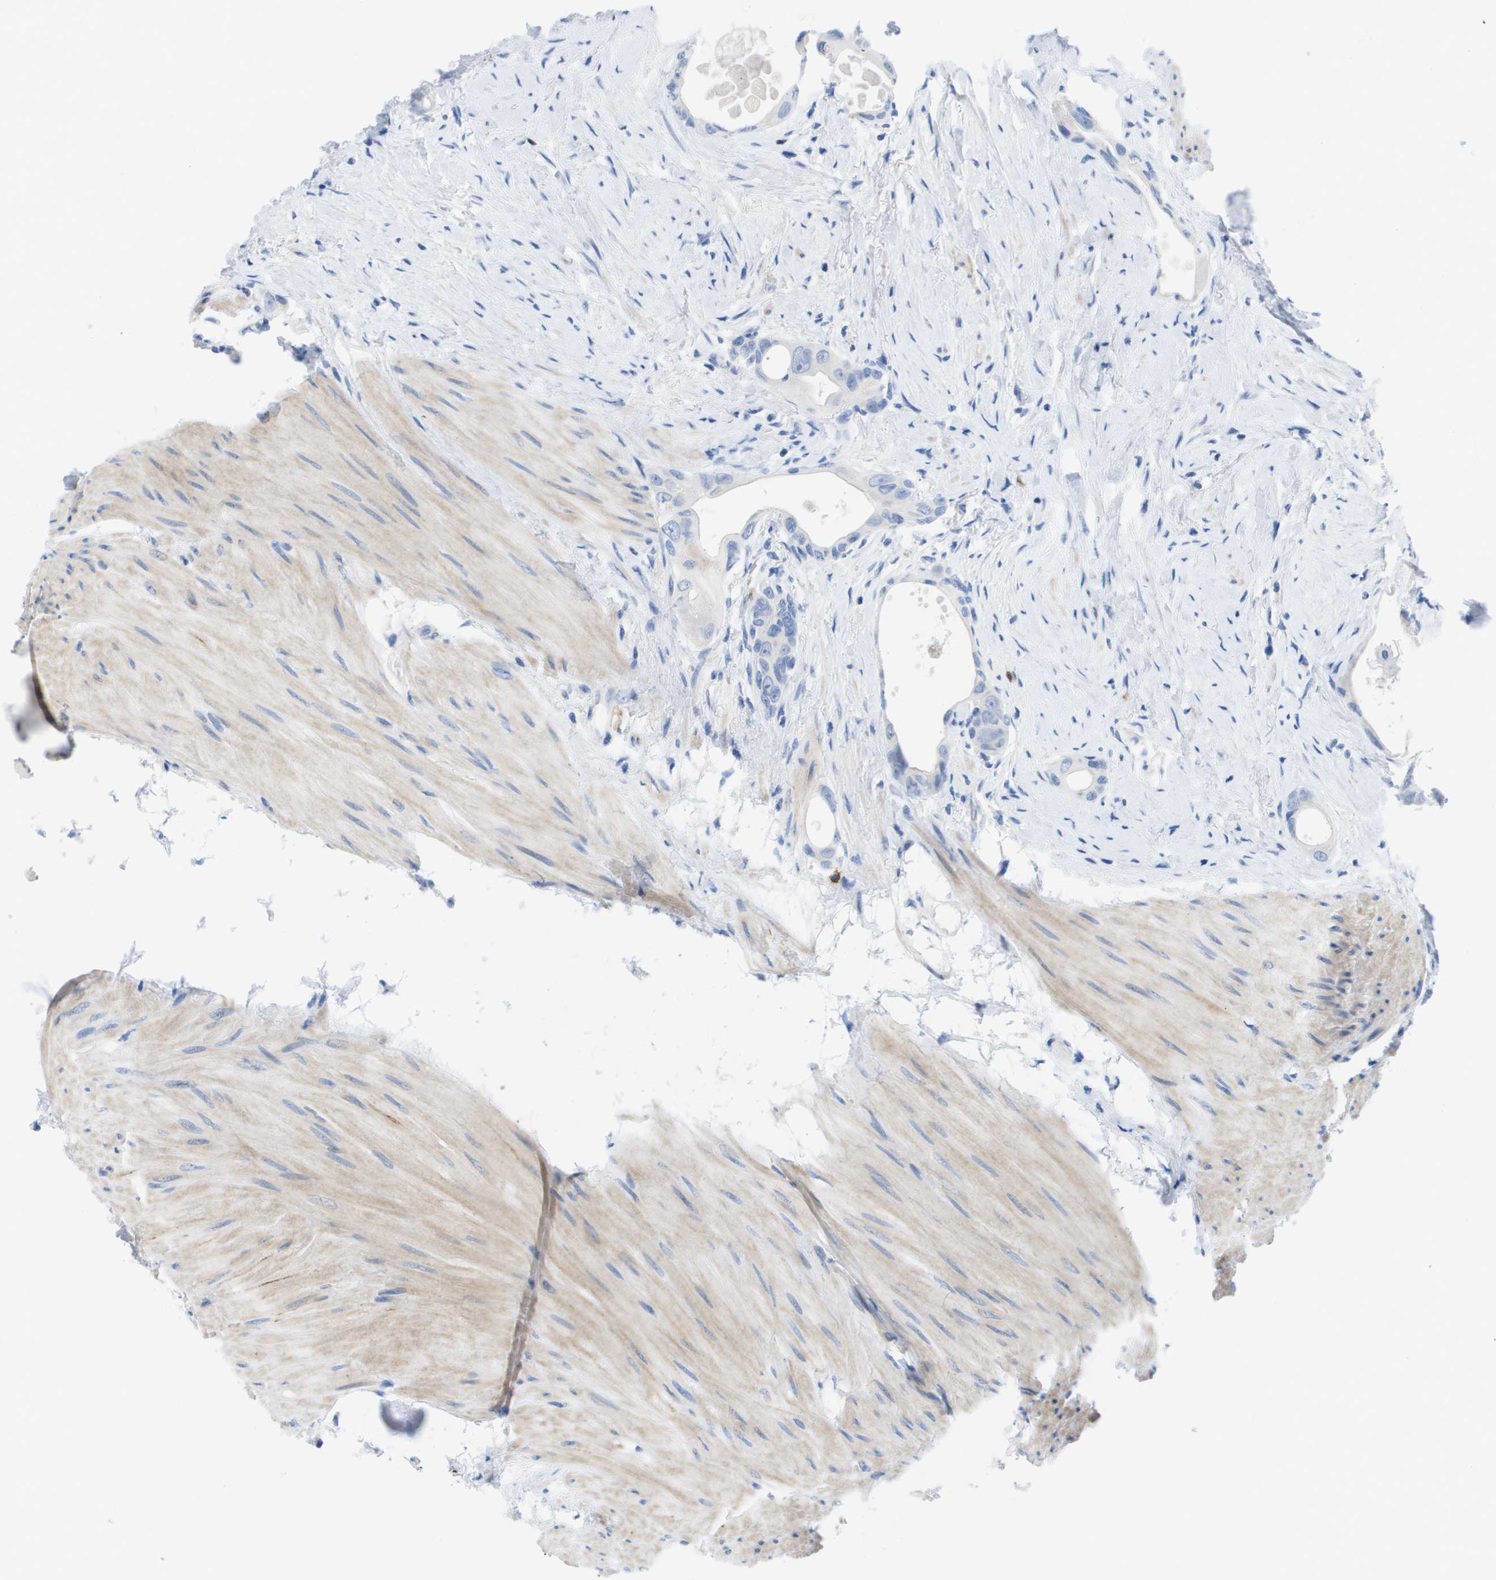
{"staining": {"intensity": "negative", "quantity": "none", "location": "none"}, "tissue": "colorectal cancer", "cell_type": "Tumor cells", "image_type": "cancer", "snomed": [{"axis": "morphology", "description": "Adenocarcinoma, NOS"}, {"axis": "topography", "description": "Rectum"}], "caption": "A histopathology image of human colorectal adenocarcinoma is negative for staining in tumor cells.", "gene": "MS4A1", "patient": {"sex": "male", "age": 51}}